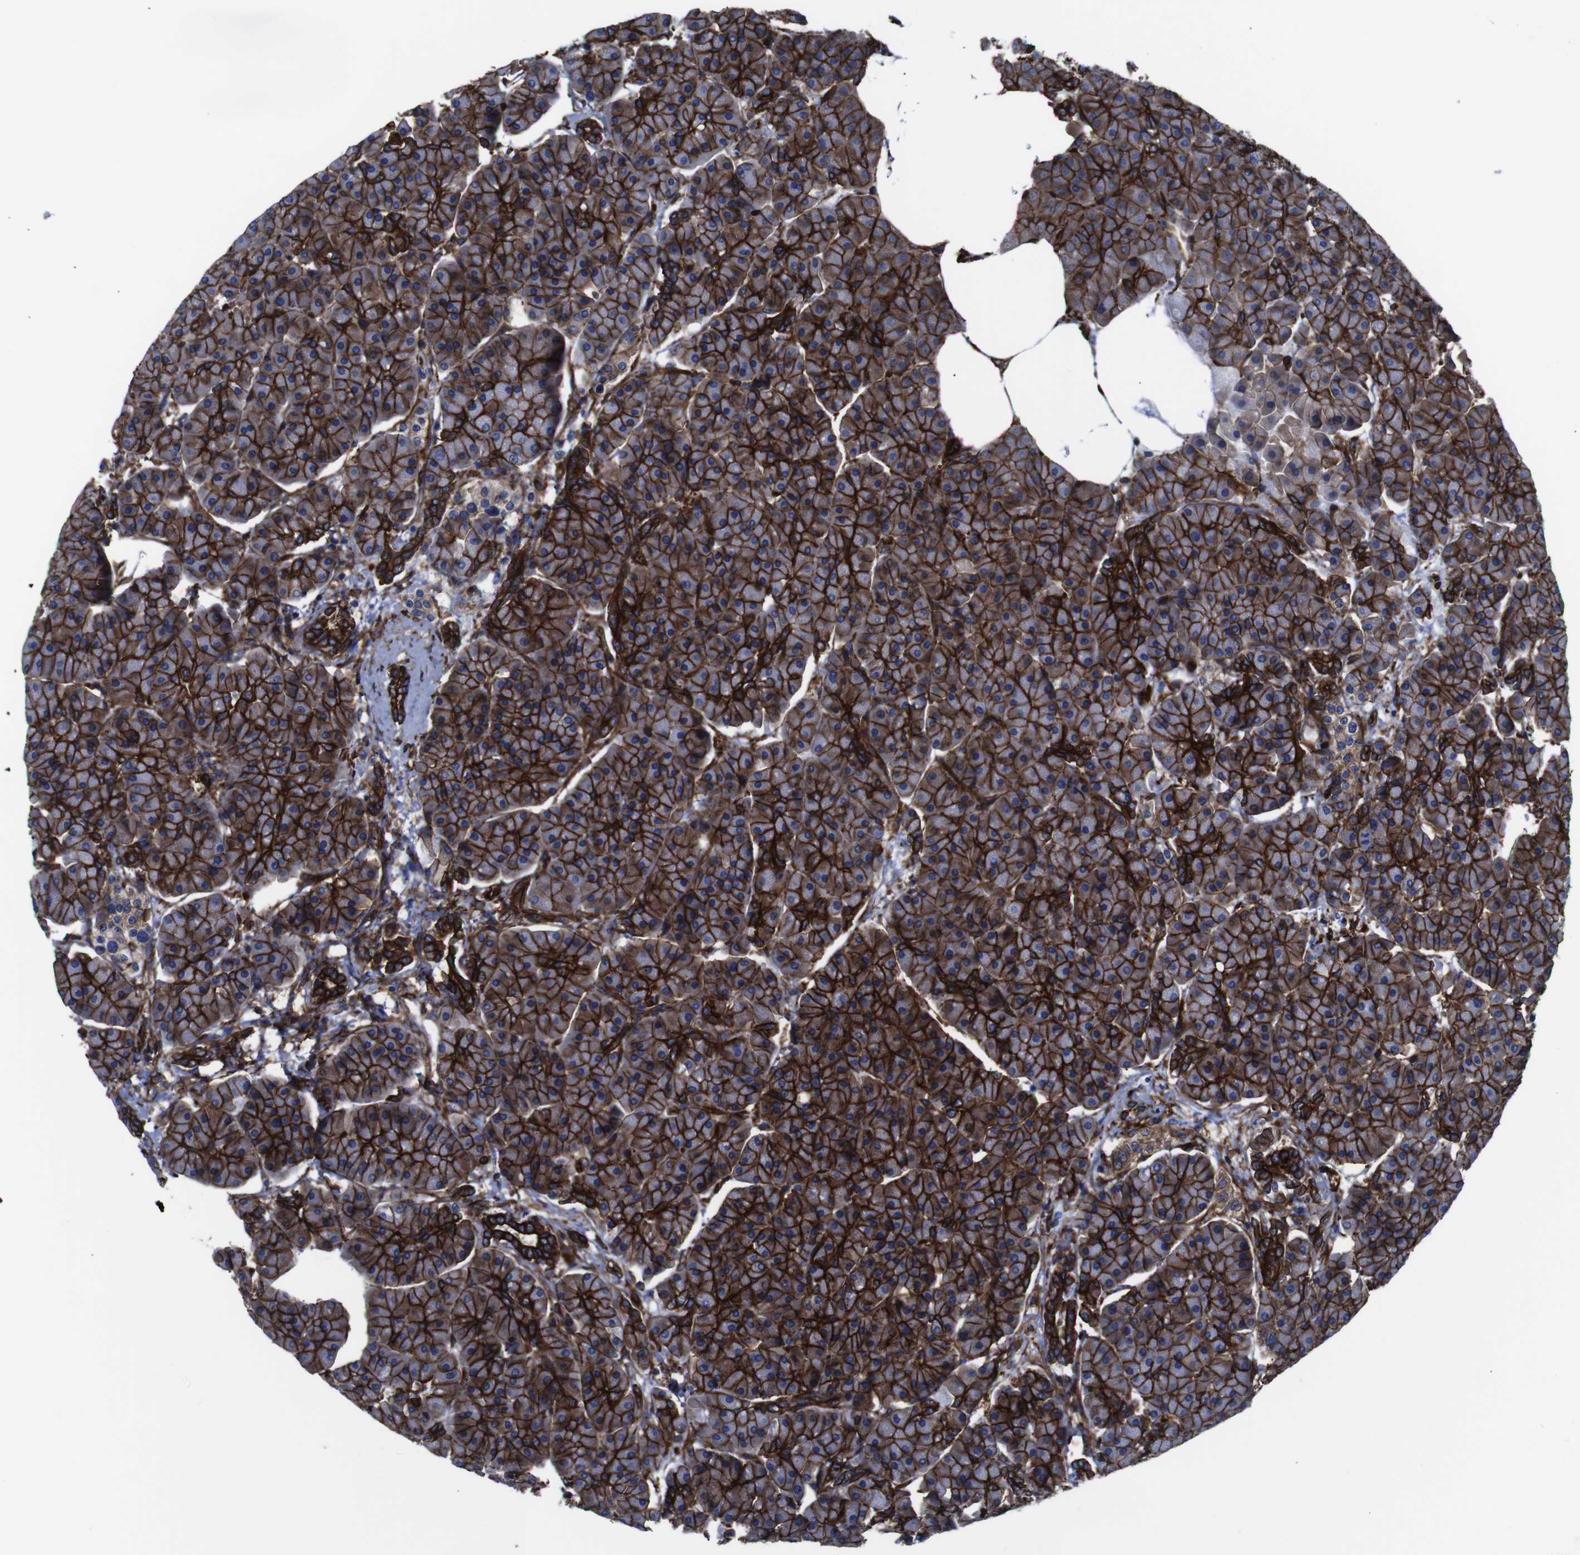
{"staining": {"intensity": "strong", "quantity": ">75%", "location": "cytoplasmic/membranous"}, "tissue": "pancreas", "cell_type": "Exocrine glandular cells", "image_type": "normal", "snomed": [{"axis": "morphology", "description": "Normal tissue, NOS"}, {"axis": "topography", "description": "Pancreas"}], "caption": "Protein expression analysis of benign pancreas exhibits strong cytoplasmic/membranous staining in approximately >75% of exocrine glandular cells. Immunohistochemistry (ihc) stains the protein of interest in brown and the nuclei are stained blue.", "gene": "SPTBN1", "patient": {"sex": "female", "age": 70}}